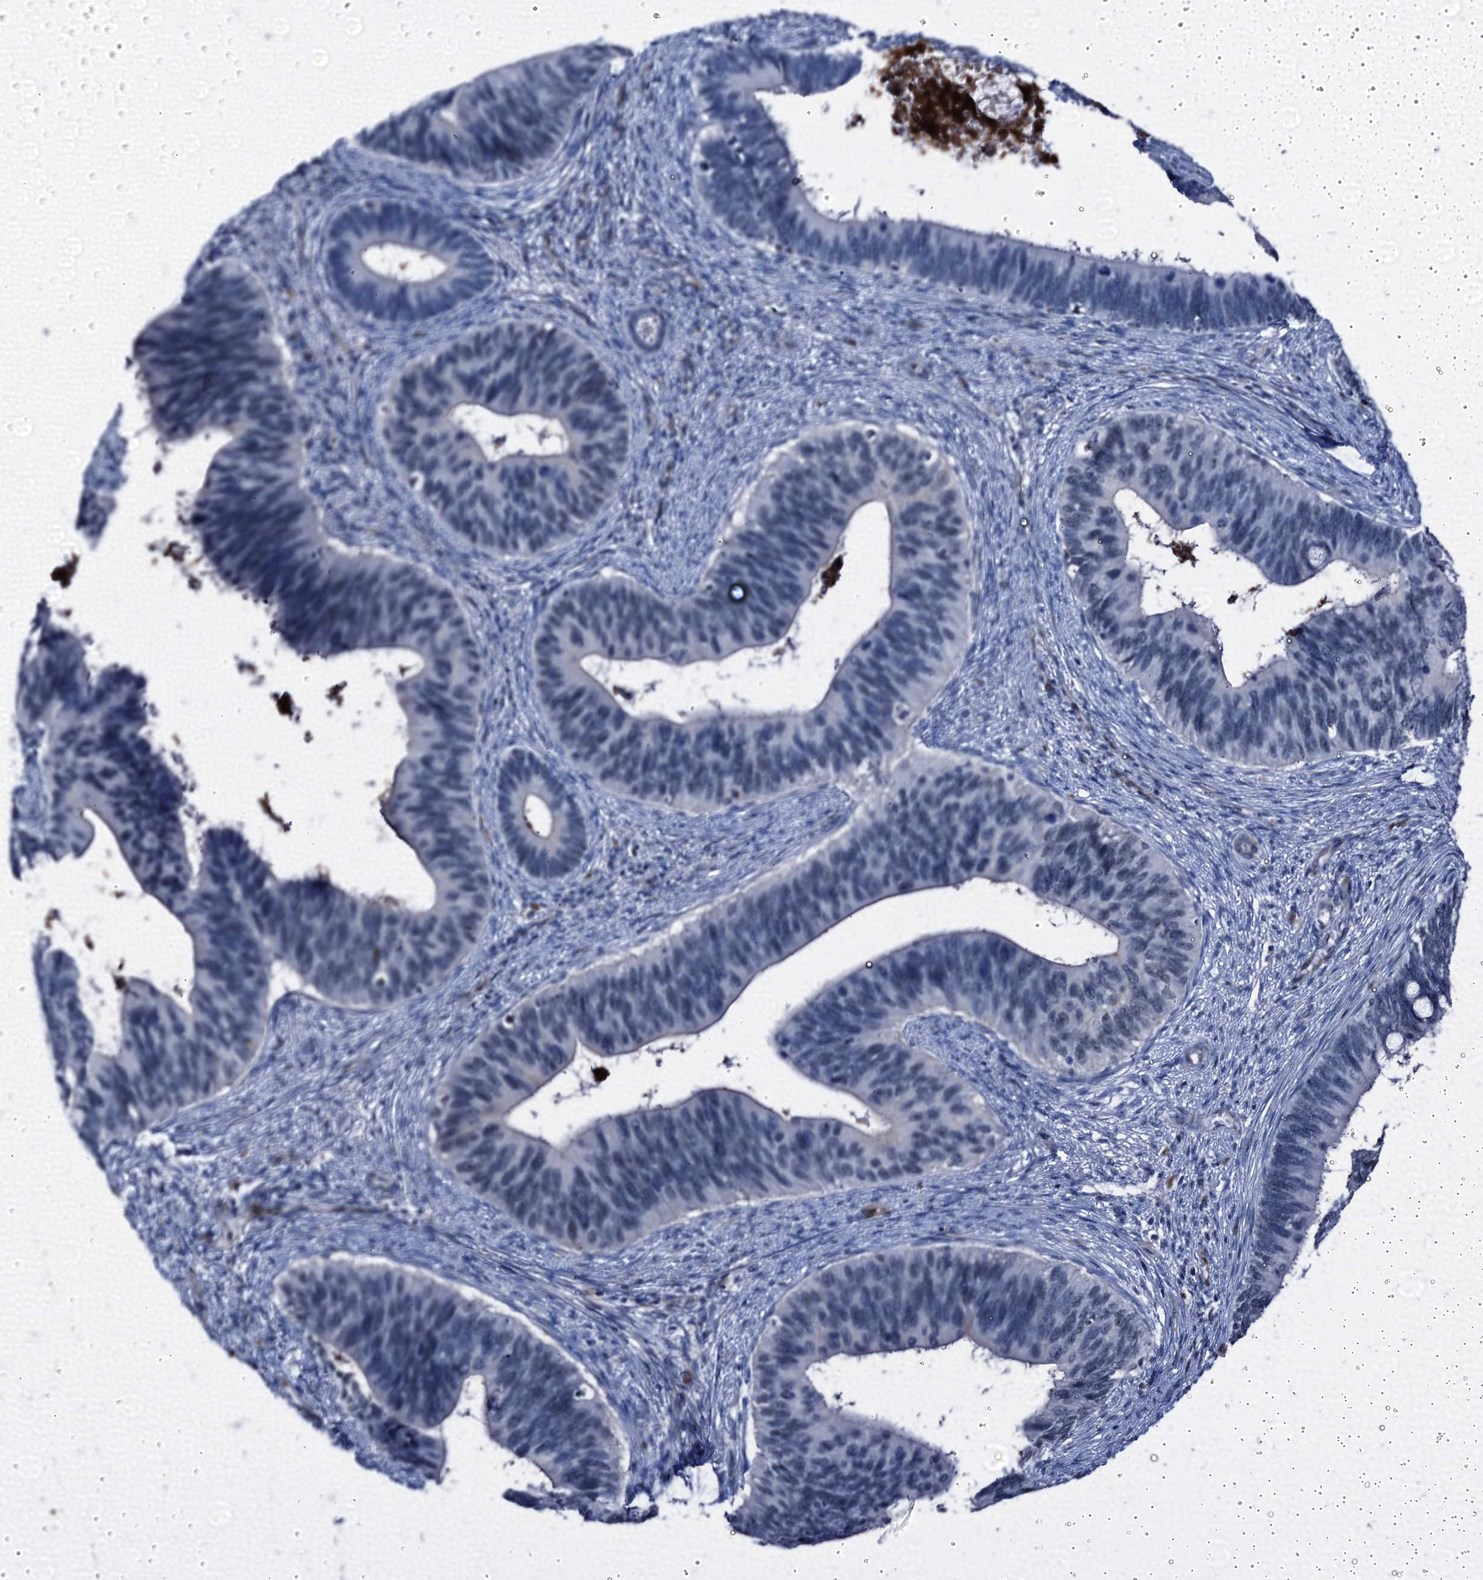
{"staining": {"intensity": "negative", "quantity": "none", "location": "none"}, "tissue": "cervical cancer", "cell_type": "Tumor cells", "image_type": "cancer", "snomed": [{"axis": "morphology", "description": "Adenocarcinoma, NOS"}, {"axis": "topography", "description": "Cervix"}], "caption": "Immunohistochemistry (IHC) photomicrograph of cervical cancer (adenocarcinoma) stained for a protein (brown), which displays no expression in tumor cells.", "gene": "EMG1", "patient": {"sex": "female", "age": 42}}